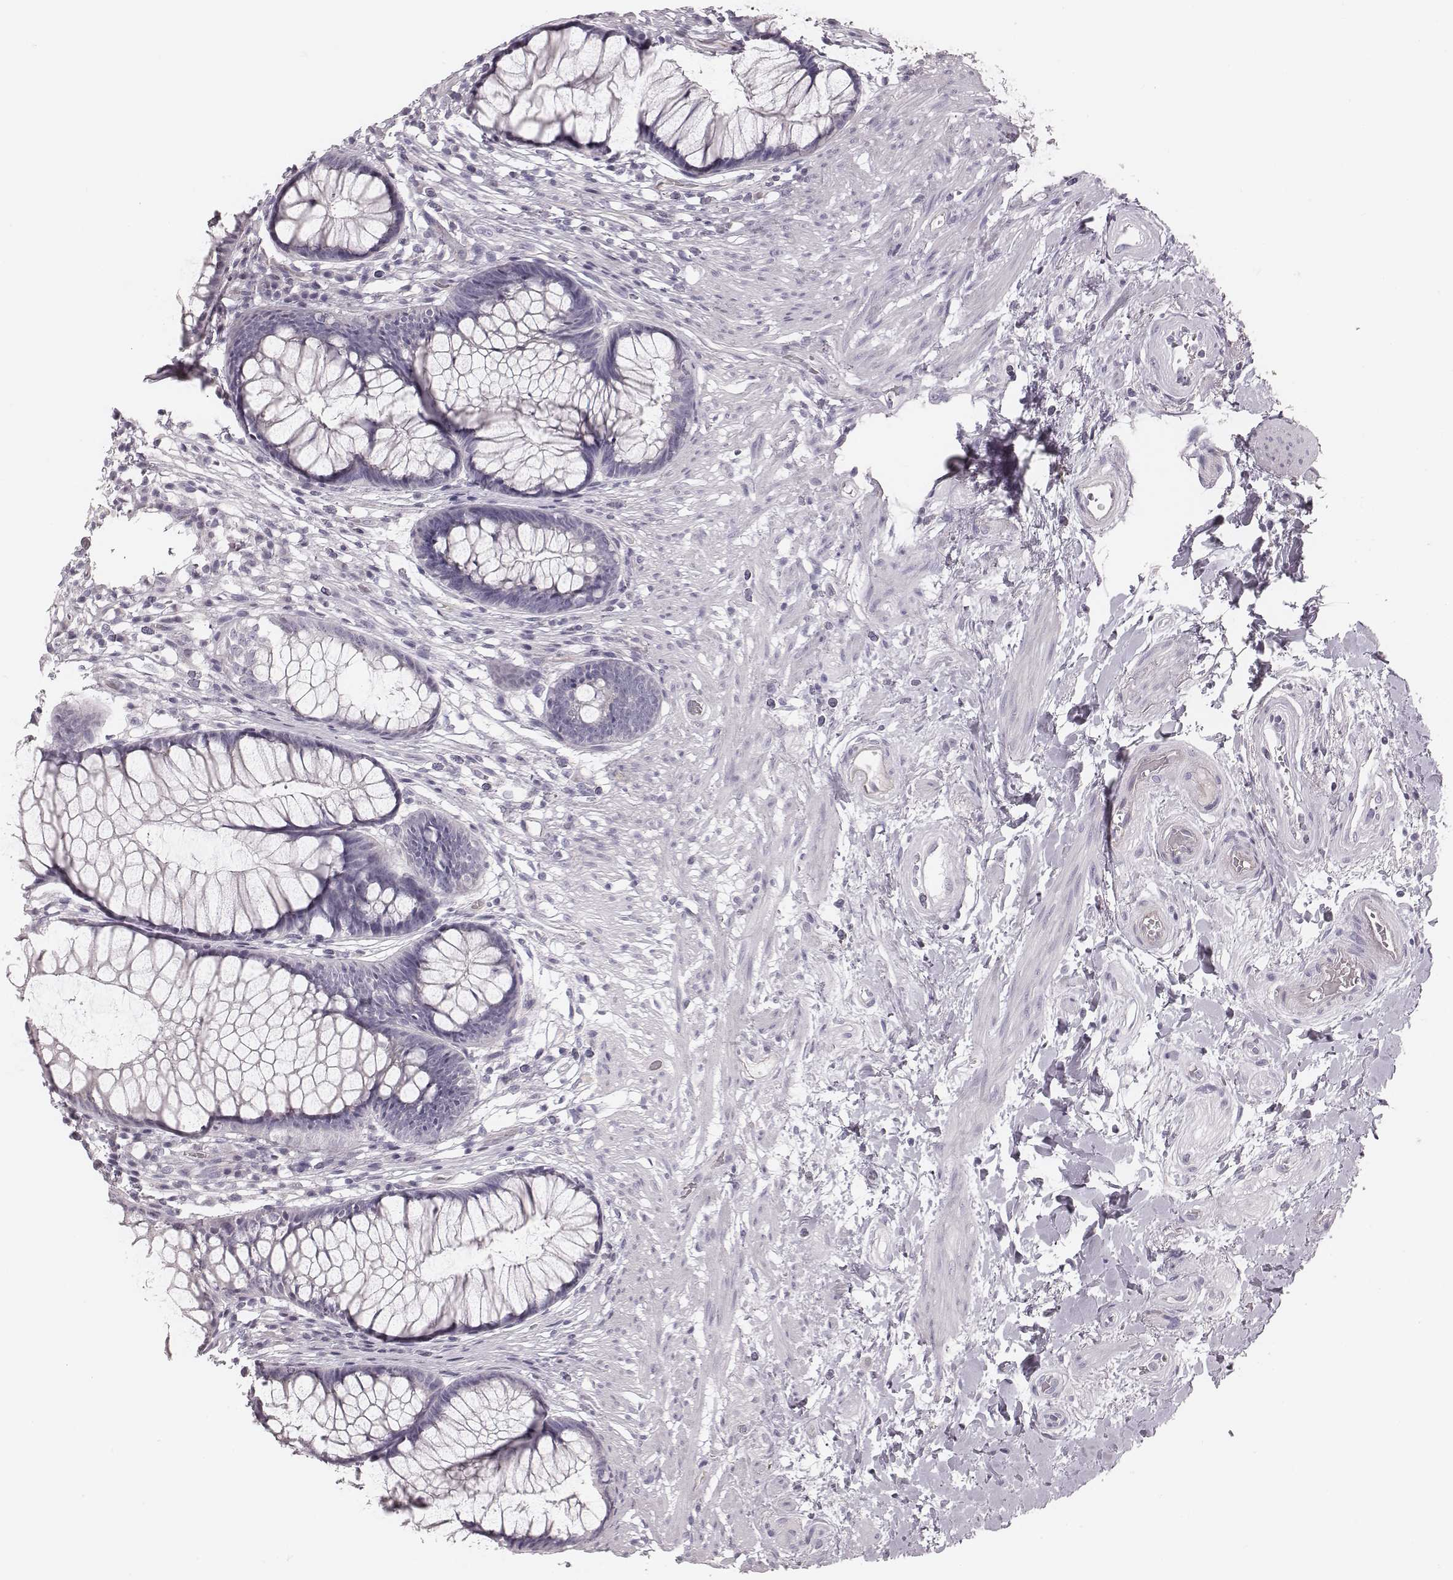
{"staining": {"intensity": "negative", "quantity": "none", "location": "none"}, "tissue": "rectum", "cell_type": "Glandular cells", "image_type": "normal", "snomed": [{"axis": "morphology", "description": "Normal tissue, NOS"}, {"axis": "topography", "description": "Smooth muscle"}, {"axis": "topography", "description": "Rectum"}], "caption": "The immunohistochemistry micrograph has no significant staining in glandular cells of rectum. Brightfield microscopy of immunohistochemistry stained with DAB (3,3'-diaminobenzidine) (brown) and hematoxylin (blue), captured at high magnification.", "gene": "SPA17", "patient": {"sex": "male", "age": 53}}